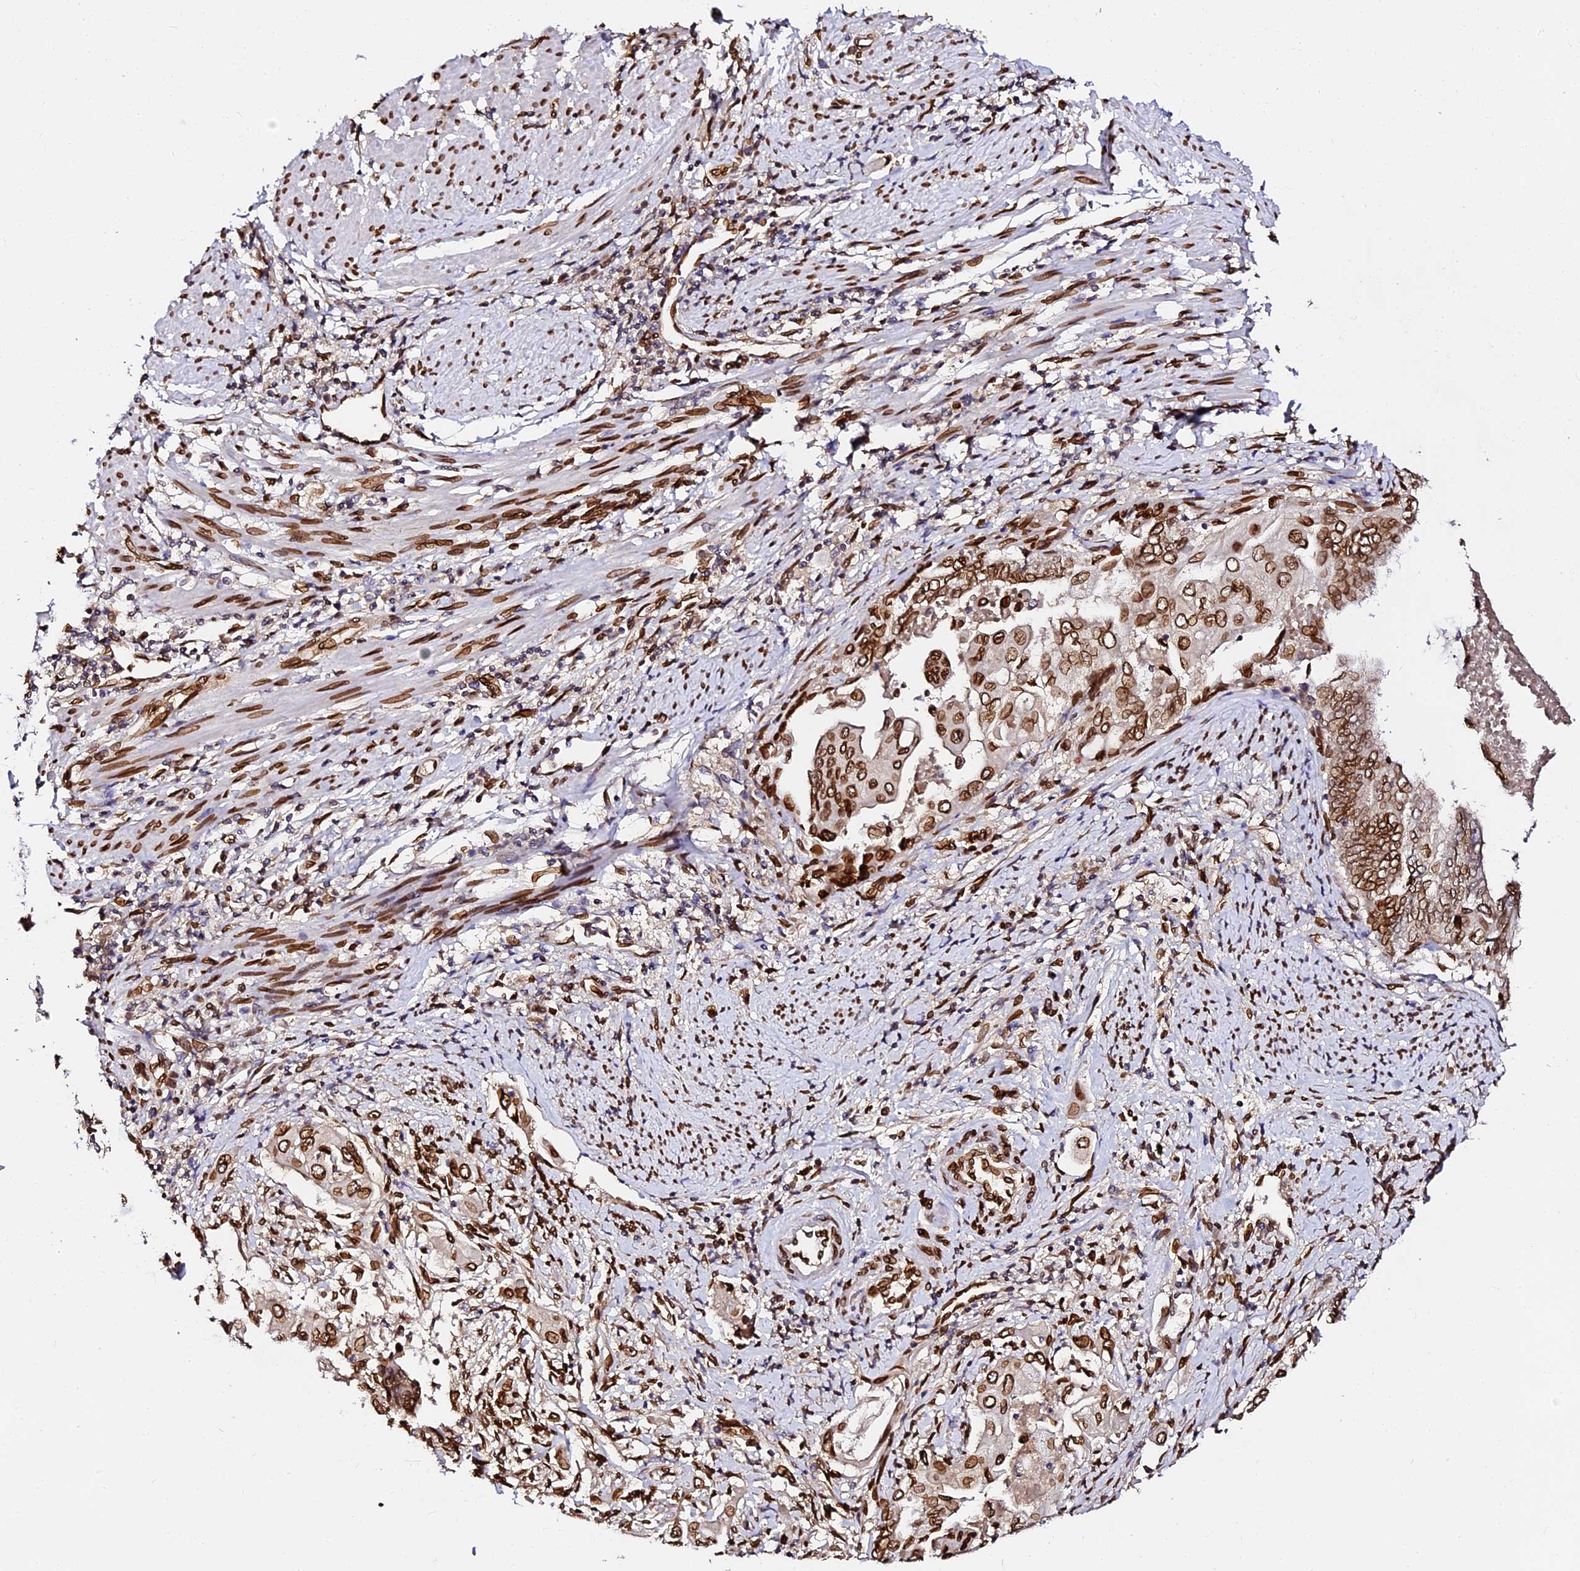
{"staining": {"intensity": "strong", "quantity": ">75%", "location": "cytoplasmic/membranous,nuclear"}, "tissue": "endometrial cancer", "cell_type": "Tumor cells", "image_type": "cancer", "snomed": [{"axis": "morphology", "description": "Adenocarcinoma, NOS"}, {"axis": "topography", "description": "Uterus"}, {"axis": "topography", "description": "Endometrium"}], "caption": "Protein expression analysis of human adenocarcinoma (endometrial) reveals strong cytoplasmic/membranous and nuclear positivity in approximately >75% of tumor cells. (DAB (3,3'-diaminobenzidine) = brown stain, brightfield microscopy at high magnification).", "gene": "ANAPC5", "patient": {"sex": "female", "age": 70}}